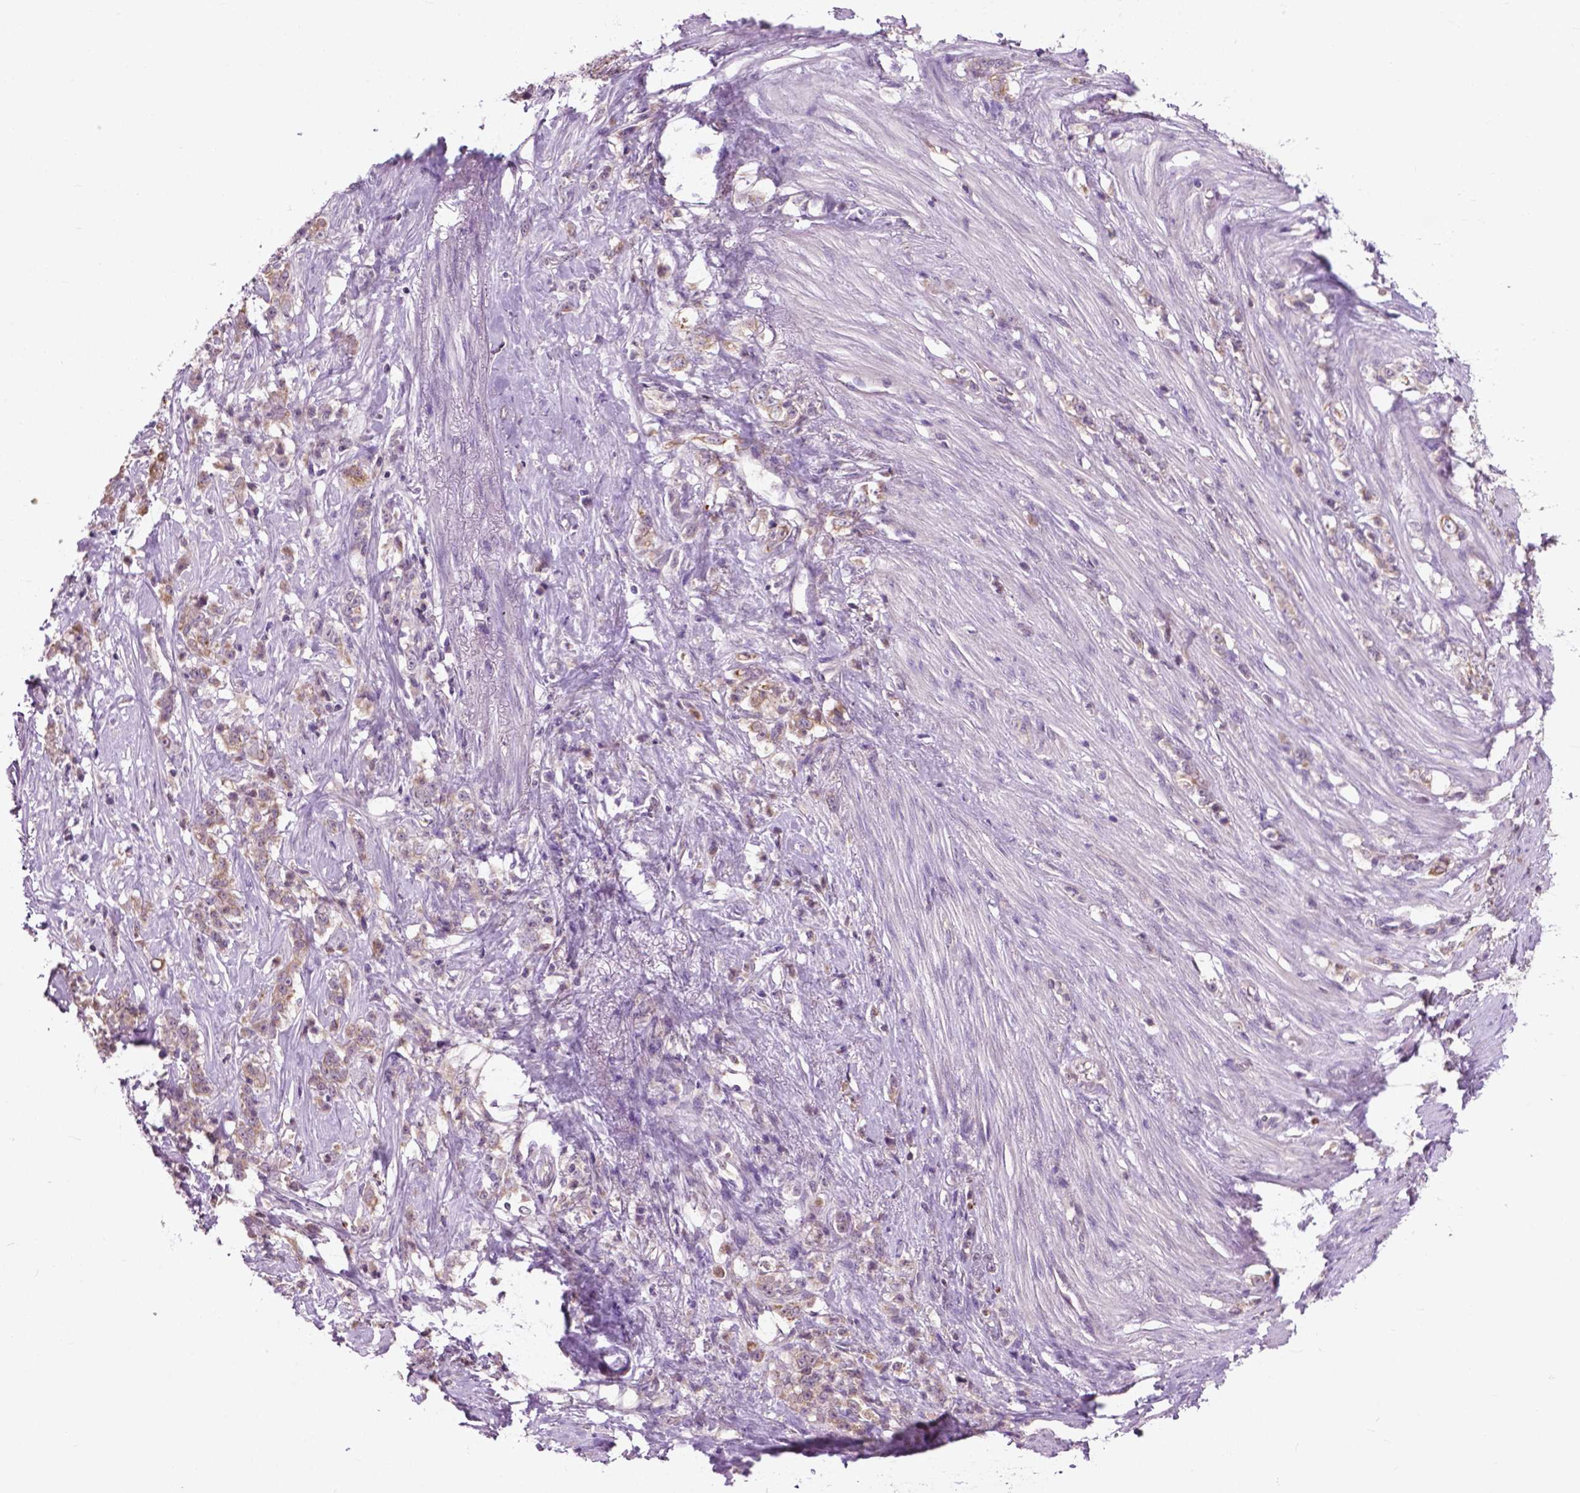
{"staining": {"intensity": "weak", "quantity": "25%-75%", "location": "cytoplasmic/membranous"}, "tissue": "stomach cancer", "cell_type": "Tumor cells", "image_type": "cancer", "snomed": [{"axis": "morphology", "description": "Adenocarcinoma, NOS"}, {"axis": "topography", "description": "Stomach, lower"}], "caption": "A histopathology image of human stomach cancer stained for a protein displays weak cytoplasmic/membranous brown staining in tumor cells.", "gene": "MZT1", "patient": {"sex": "male", "age": 88}}